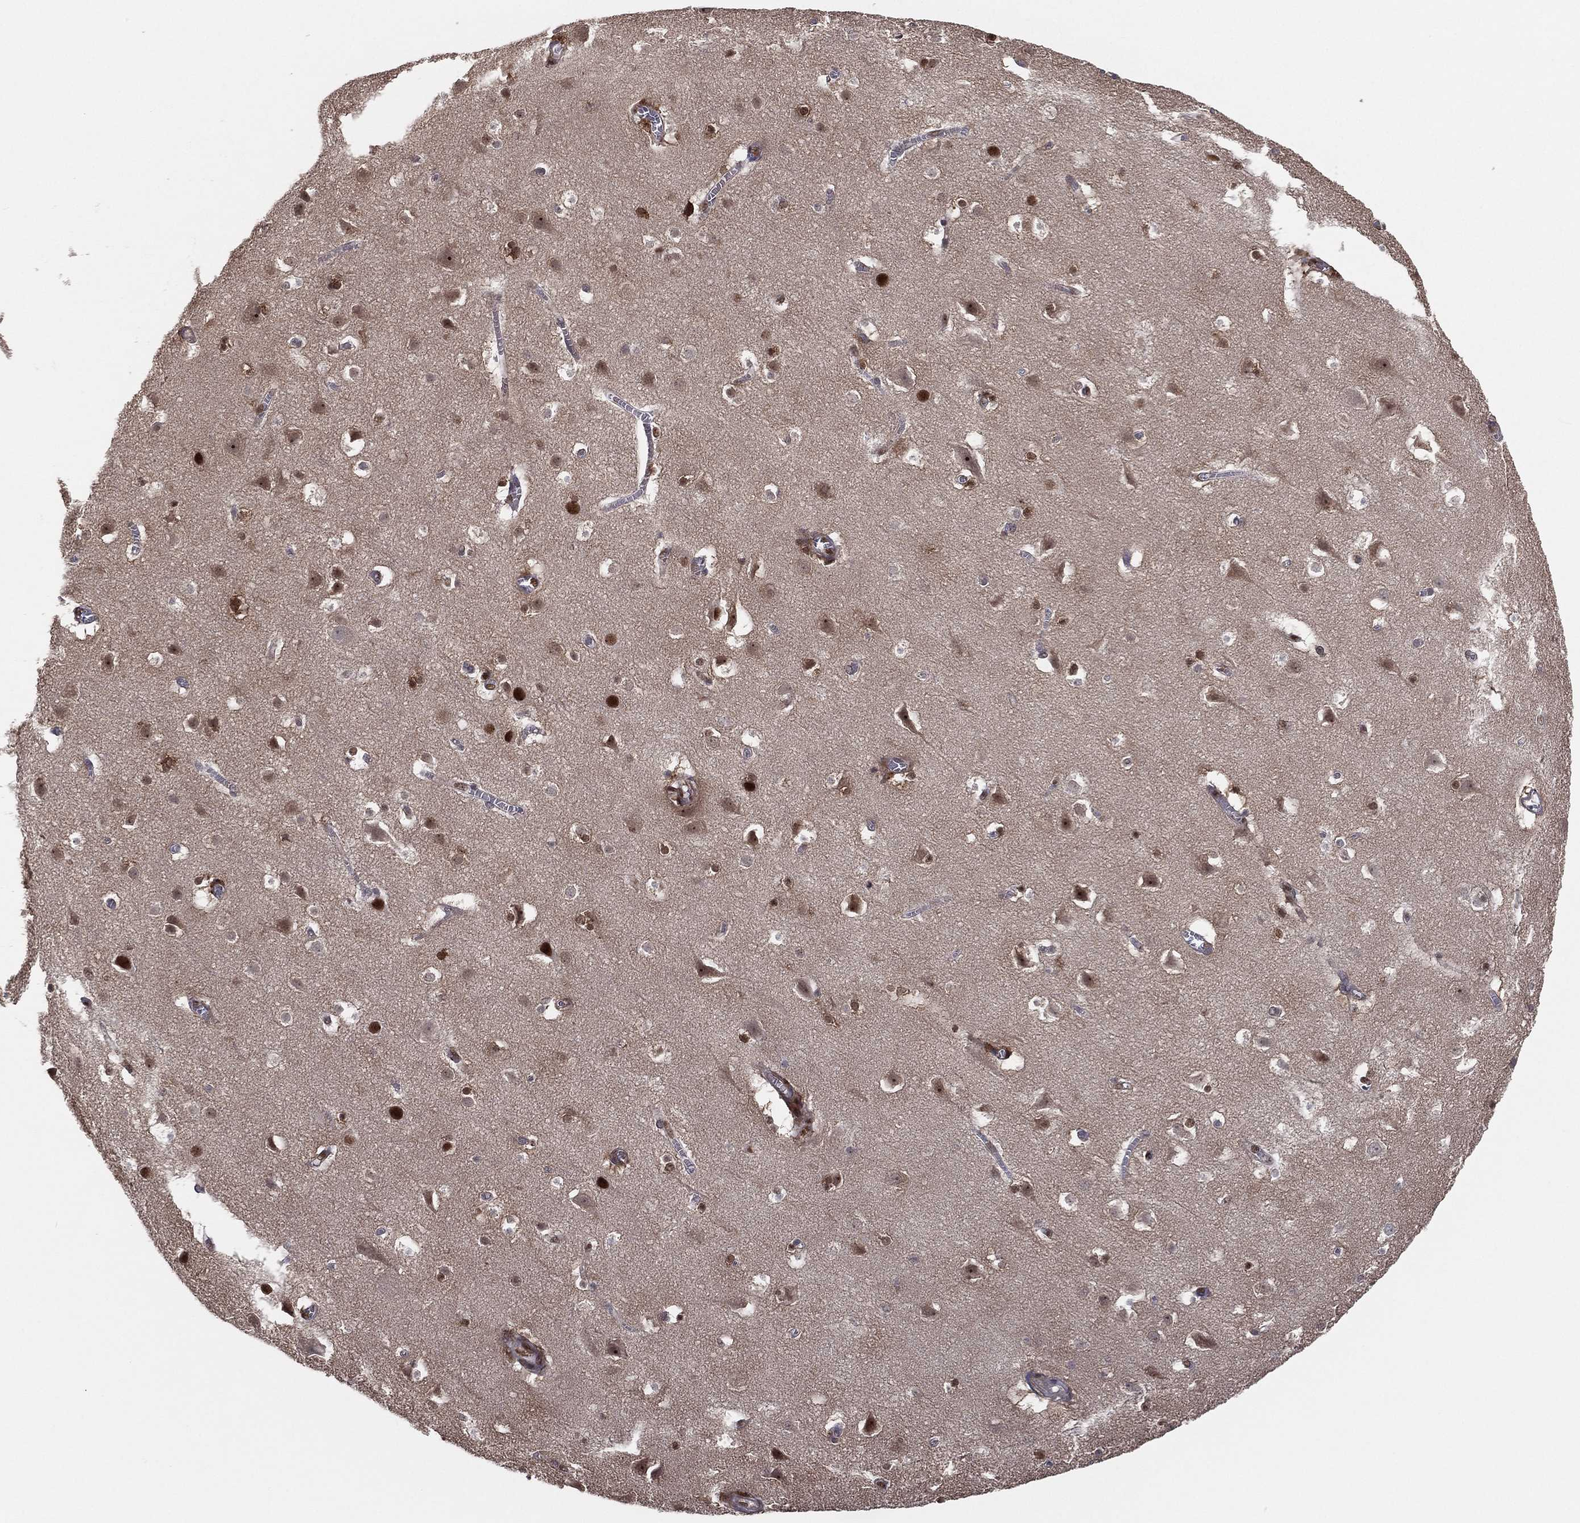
{"staining": {"intensity": "negative", "quantity": "none", "location": "none"}, "tissue": "cerebral cortex", "cell_type": "Endothelial cells", "image_type": "normal", "snomed": [{"axis": "morphology", "description": "Normal tissue, NOS"}, {"axis": "topography", "description": "Cerebral cortex"}], "caption": "This is a histopathology image of immunohistochemistry staining of unremarkable cerebral cortex, which shows no staining in endothelial cells.", "gene": "GPALPP1", "patient": {"sex": "male", "age": 59}}